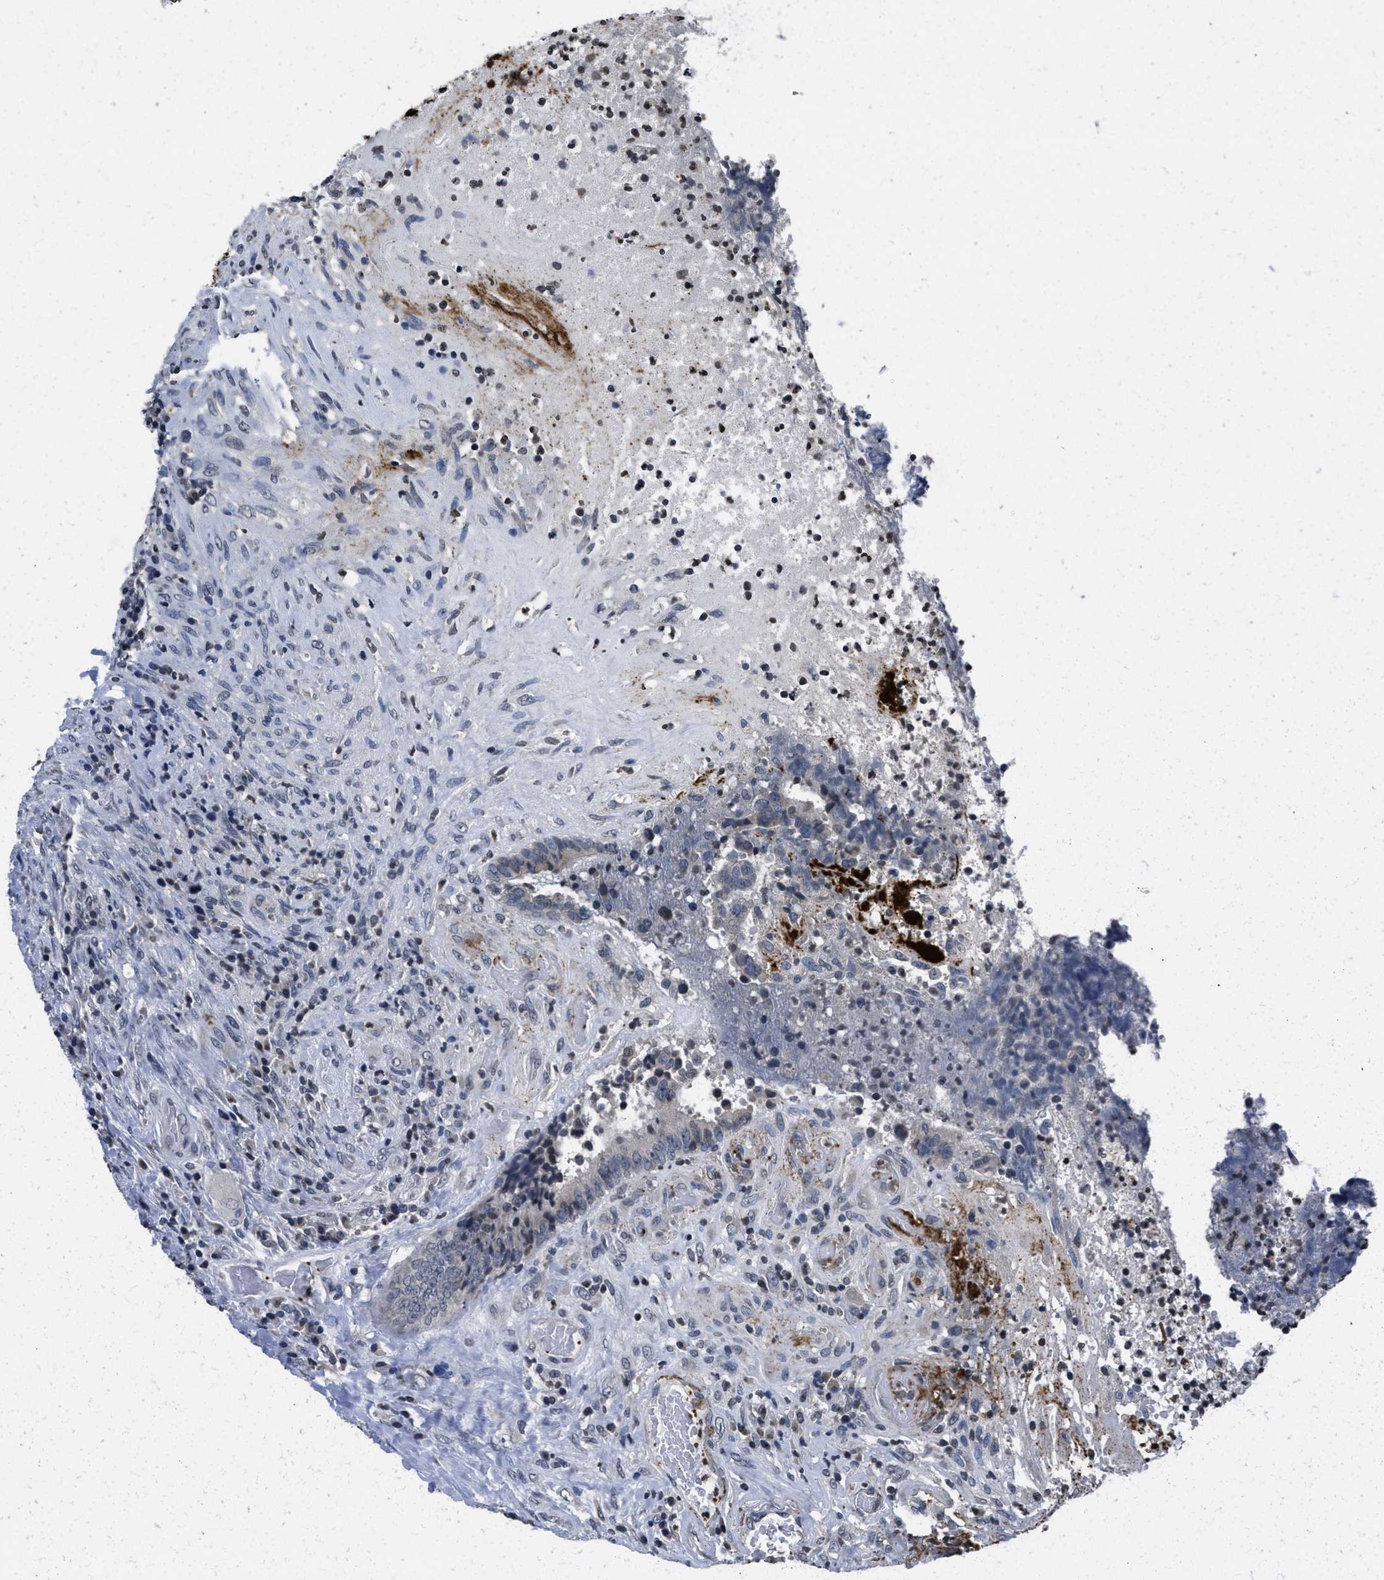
{"staining": {"intensity": "negative", "quantity": "none", "location": "none"}, "tissue": "colorectal cancer", "cell_type": "Tumor cells", "image_type": "cancer", "snomed": [{"axis": "morphology", "description": "Adenocarcinoma, NOS"}, {"axis": "topography", "description": "Rectum"}], "caption": "Tumor cells are negative for protein expression in human adenocarcinoma (colorectal). (IHC, brightfield microscopy, high magnification).", "gene": "ITGA2B", "patient": {"sex": "male", "age": 72}}